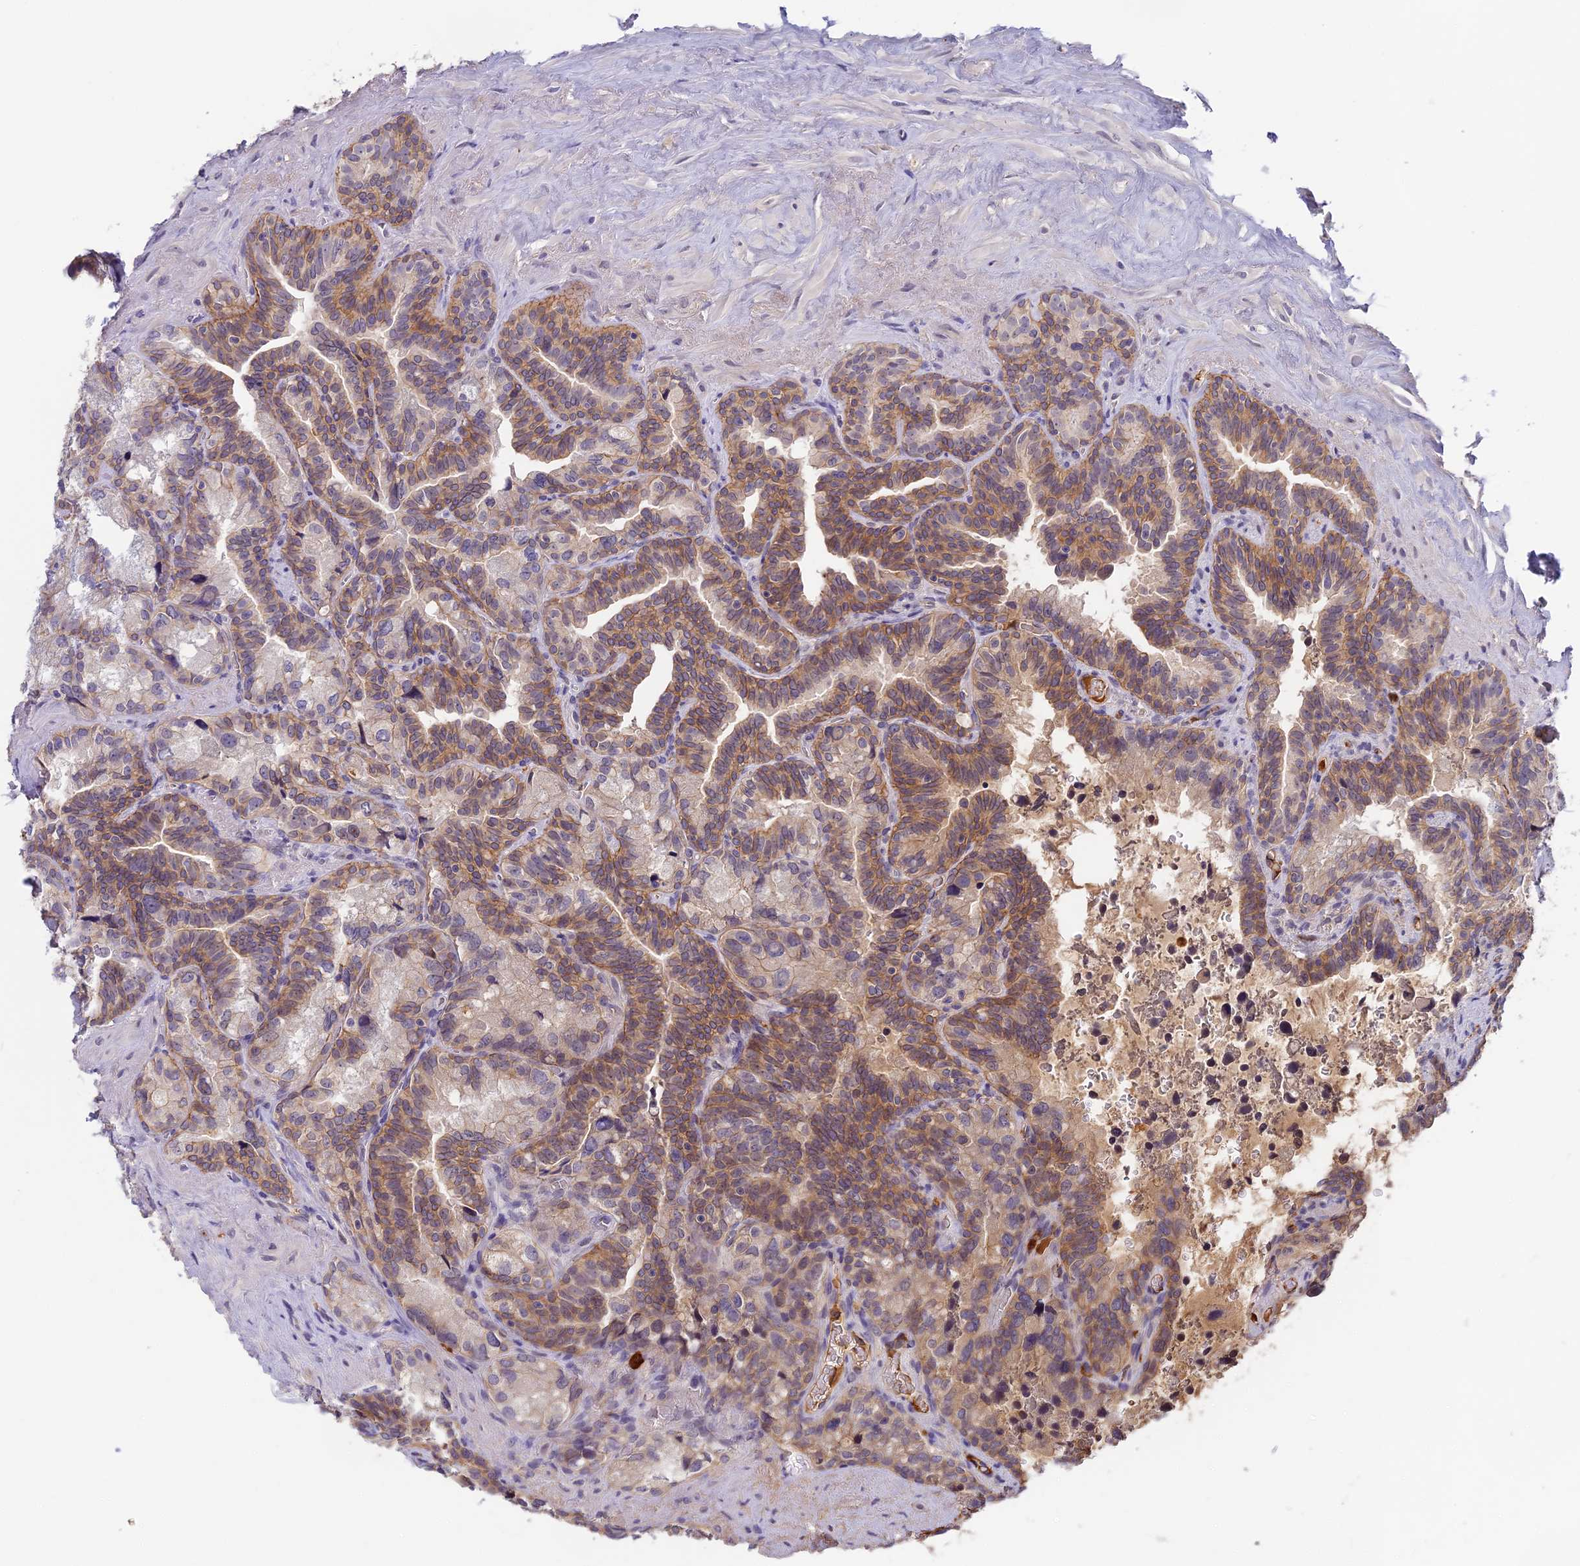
{"staining": {"intensity": "moderate", "quantity": "25%-75%", "location": "cytoplasmic/membranous"}, "tissue": "seminal vesicle", "cell_type": "Glandular cells", "image_type": "normal", "snomed": [{"axis": "morphology", "description": "Normal tissue, NOS"}, {"axis": "topography", "description": "Seminal veicle"}], "caption": "IHC micrograph of benign seminal vesicle: seminal vesicle stained using immunohistochemistry (IHC) displays medium levels of moderate protein expression localized specifically in the cytoplasmic/membranous of glandular cells, appearing as a cytoplasmic/membranous brown color.", "gene": "ADGRD1", "patient": {"sex": "male", "age": 68}}